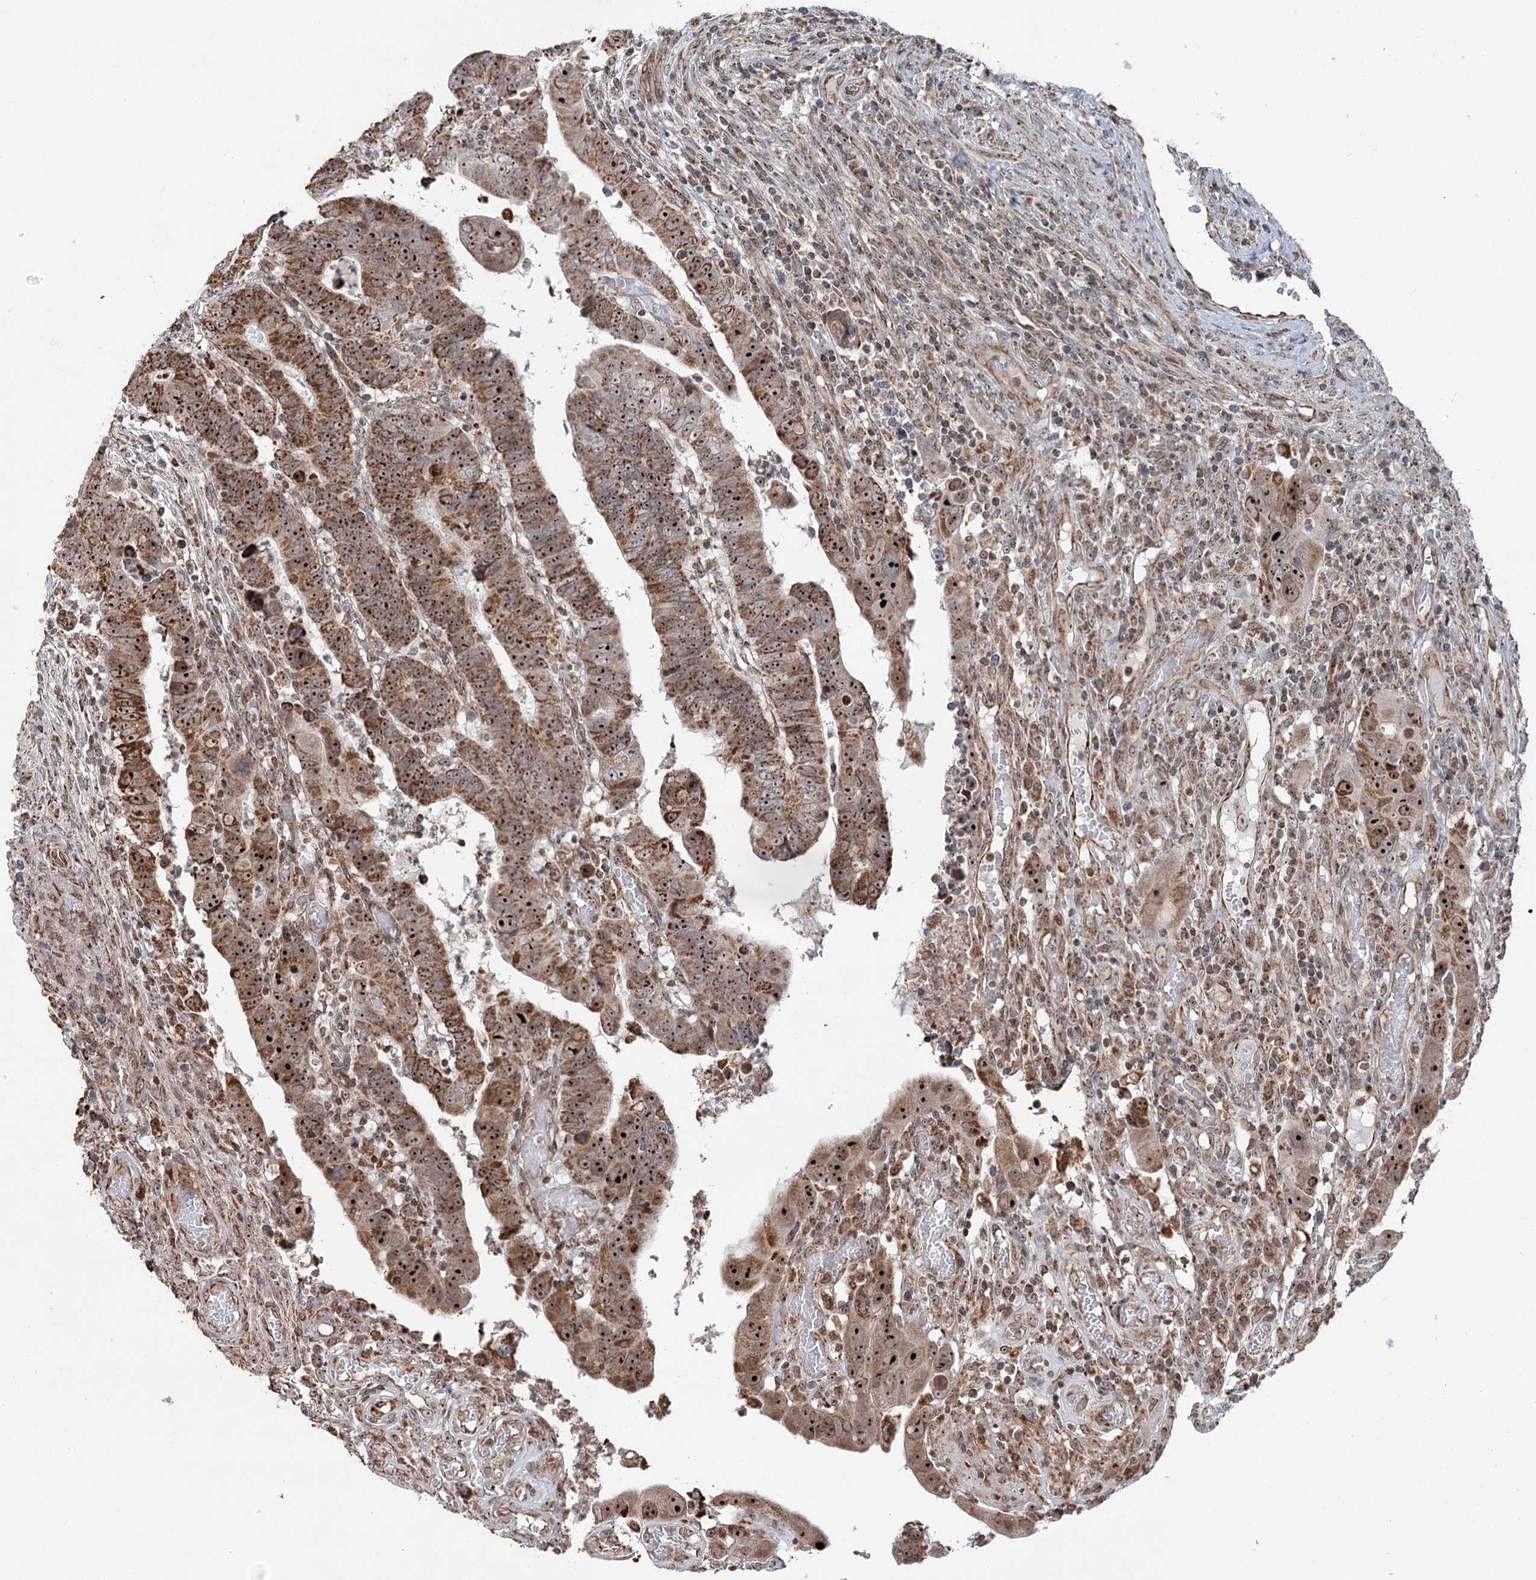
{"staining": {"intensity": "strong", "quantity": ">75%", "location": "cytoplasmic/membranous,nuclear"}, "tissue": "colorectal cancer", "cell_type": "Tumor cells", "image_type": "cancer", "snomed": [{"axis": "morphology", "description": "Normal tissue, NOS"}, {"axis": "morphology", "description": "Adenocarcinoma, NOS"}, {"axis": "topography", "description": "Rectum"}], "caption": "Immunohistochemical staining of human colorectal adenocarcinoma shows high levels of strong cytoplasmic/membranous and nuclear staining in about >75% of tumor cells.", "gene": "STEEP1", "patient": {"sex": "female", "age": 65}}